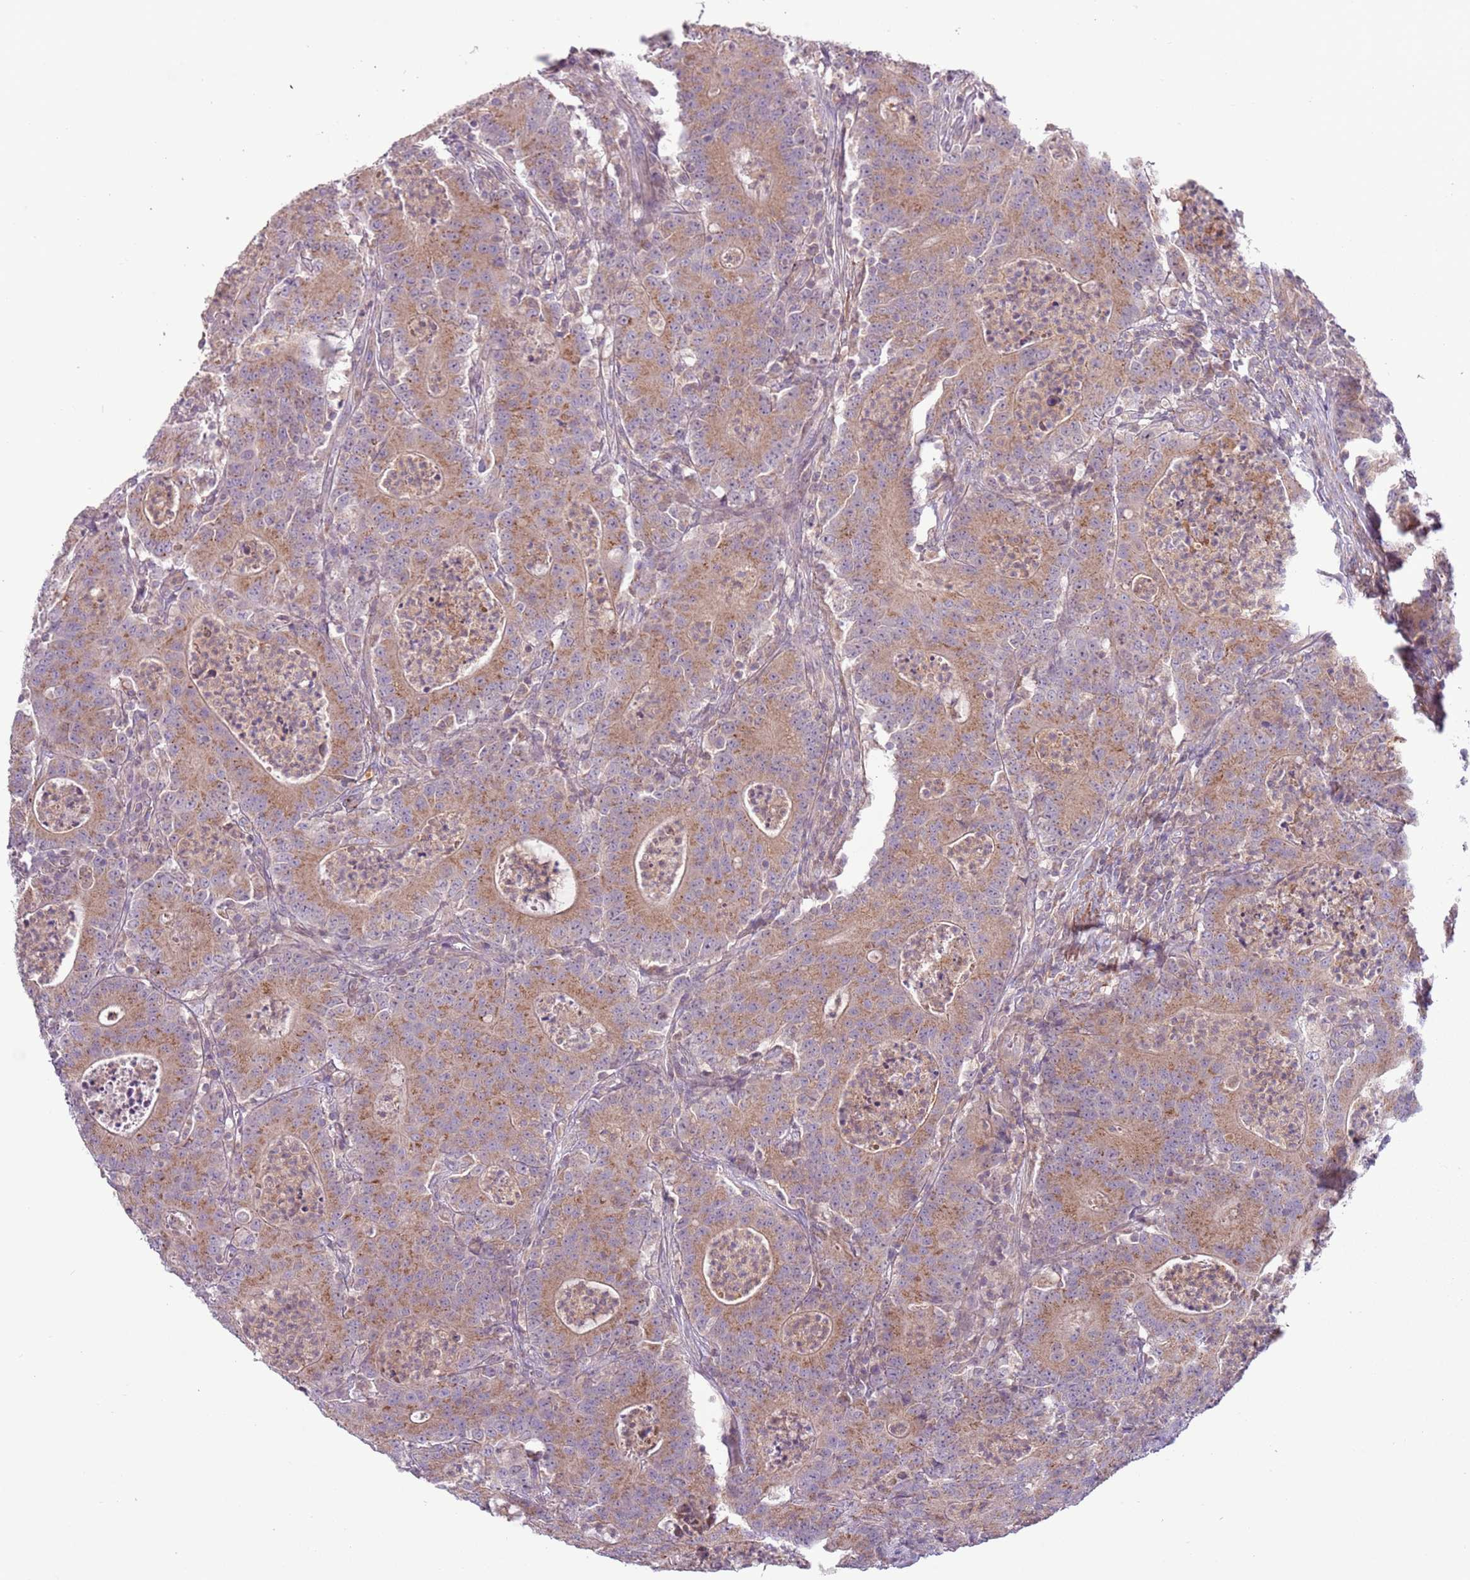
{"staining": {"intensity": "moderate", "quantity": ">75%", "location": "cytoplasmic/membranous"}, "tissue": "colorectal cancer", "cell_type": "Tumor cells", "image_type": "cancer", "snomed": [{"axis": "morphology", "description": "Adenocarcinoma, NOS"}, {"axis": "topography", "description": "Colon"}], "caption": "The photomicrograph reveals a brown stain indicating the presence of a protein in the cytoplasmic/membranous of tumor cells in adenocarcinoma (colorectal).", "gene": "DTD2", "patient": {"sex": "male", "age": 83}}